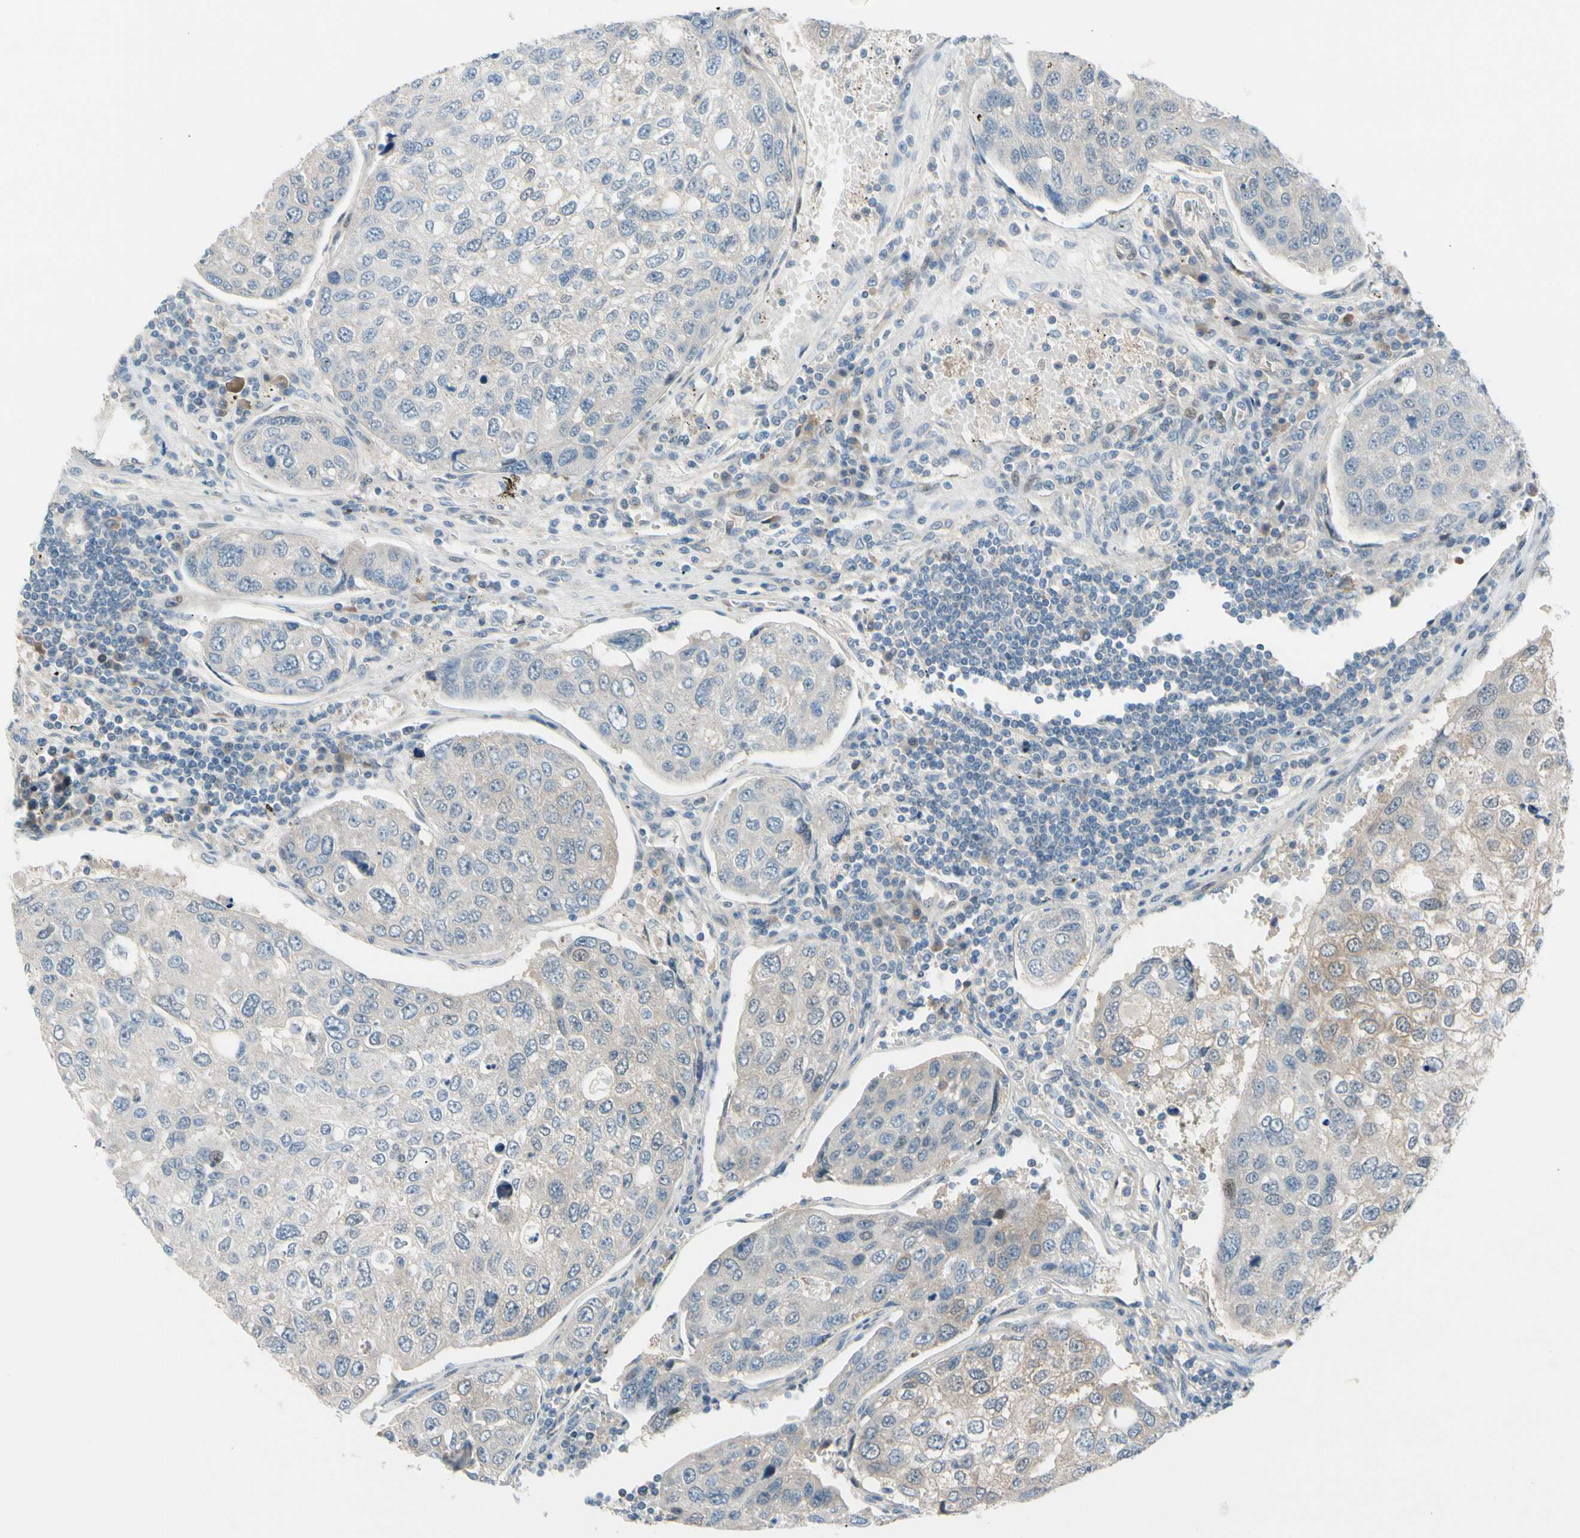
{"staining": {"intensity": "weak", "quantity": "25%-75%", "location": "cytoplasmic/membranous"}, "tissue": "urothelial cancer", "cell_type": "Tumor cells", "image_type": "cancer", "snomed": [{"axis": "morphology", "description": "Urothelial carcinoma, High grade"}, {"axis": "topography", "description": "Lymph node"}, {"axis": "topography", "description": "Urinary bladder"}], "caption": "Tumor cells reveal weak cytoplasmic/membranous positivity in about 25%-75% of cells in urothelial carcinoma (high-grade). (DAB (3,3'-diaminobenzidine) = brown stain, brightfield microscopy at high magnification).", "gene": "CFAP36", "patient": {"sex": "male", "age": 51}}